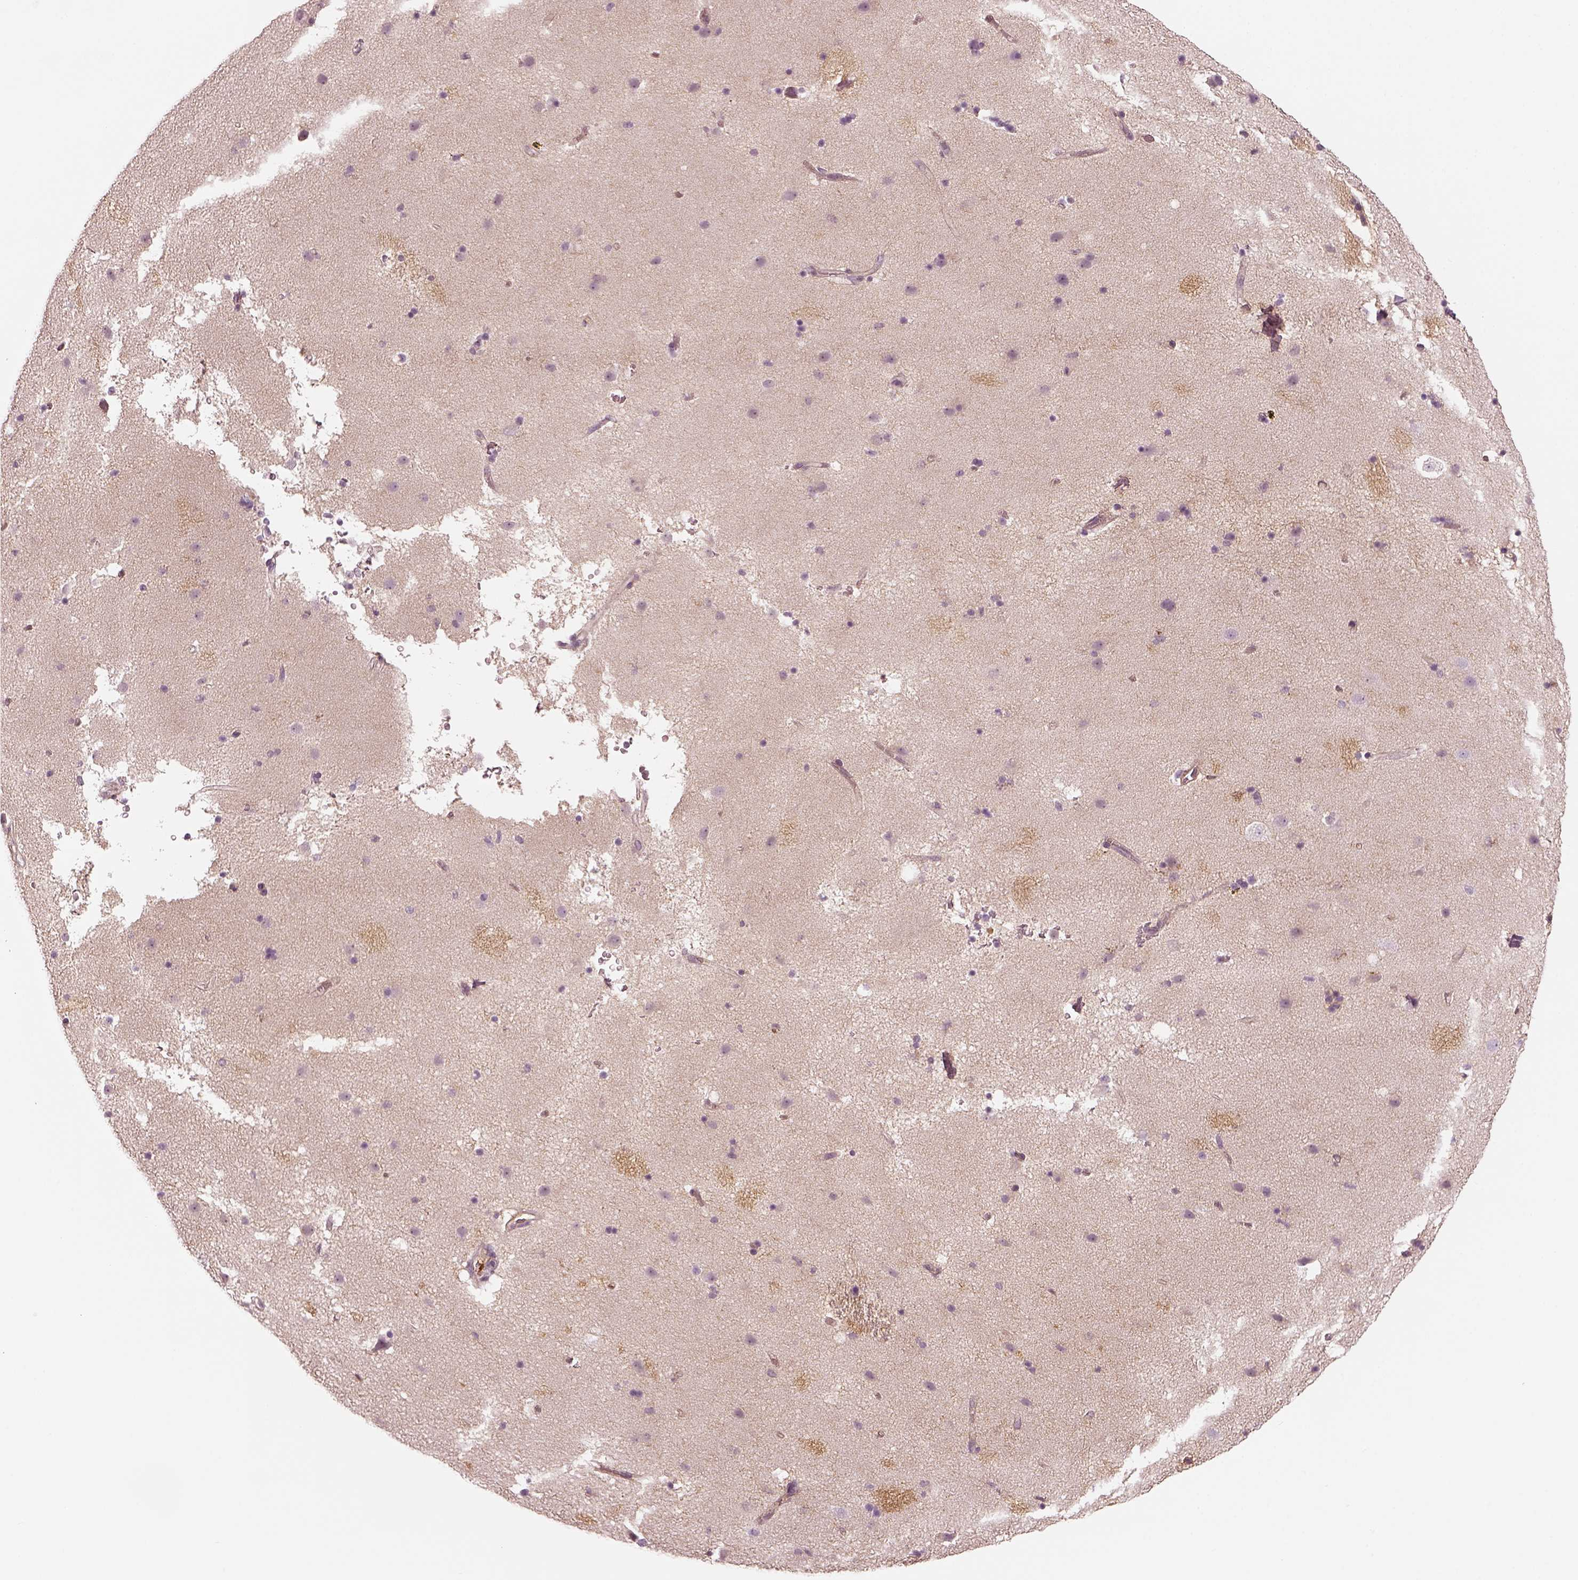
{"staining": {"intensity": "negative", "quantity": "none", "location": "none"}, "tissue": "caudate", "cell_type": "Glial cells", "image_type": "normal", "snomed": [{"axis": "morphology", "description": "Normal tissue, NOS"}, {"axis": "topography", "description": "Lateral ventricle wall"}], "caption": "Caudate stained for a protein using immunohistochemistry (IHC) displays no staining glial cells.", "gene": "TRIM69", "patient": {"sex": "female", "age": 71}}